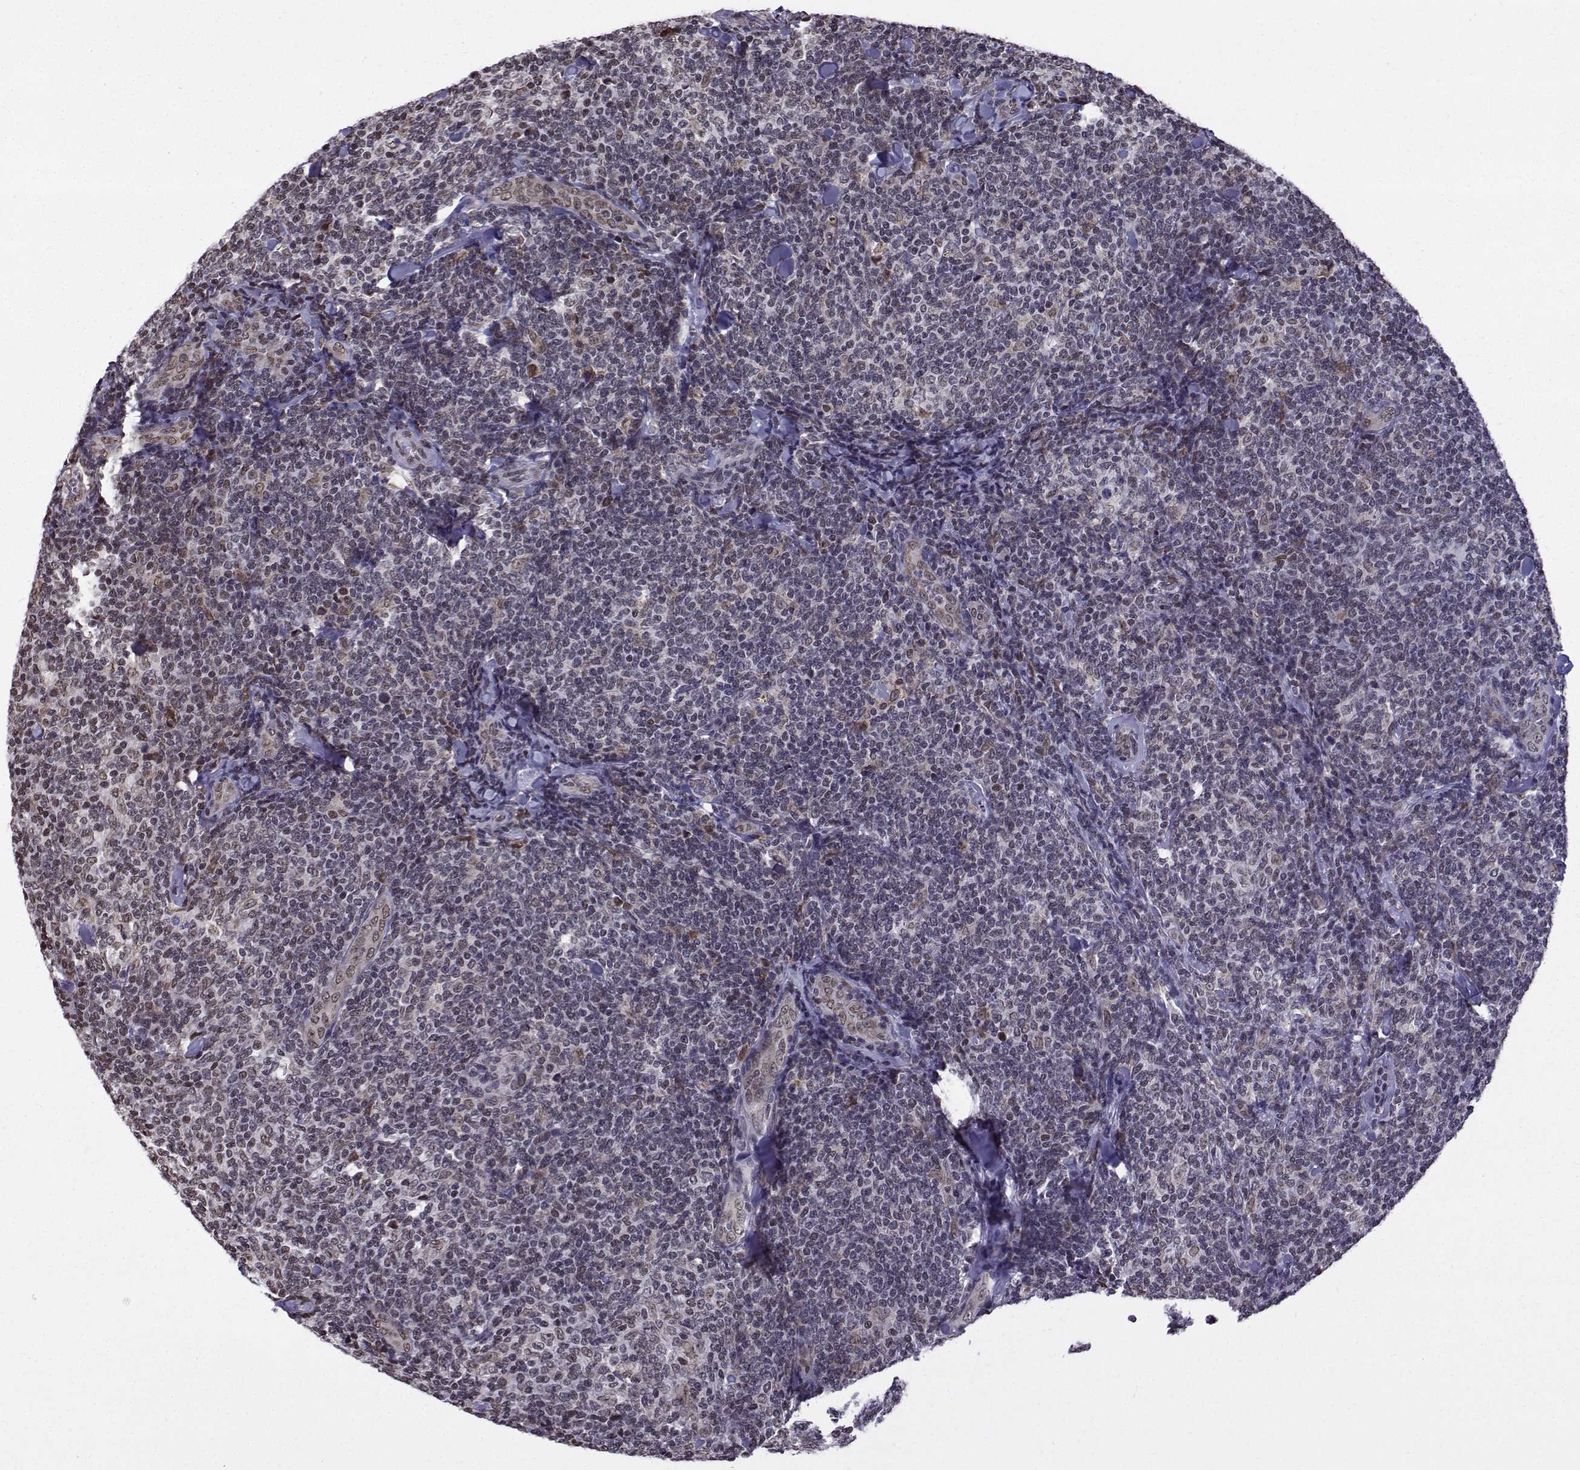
{"staining": {"intensity": "negative", "quantity": "none", "location": "none"}, "tissue": "lymphoma", "cell_type": "Tumor cells", "image_type": "cancer", "snomed": [{"axis": "morphology", "description": "Malignant lymphoma, non-Hodgkin's type, Low grade"}, {"axis": "topography", "description": "Lymph node"}], "caption": "Immunohistochemistry (IHC) photomicrograph of lymphoma stained for a protein (brown), which displays no staining in tumor cells.", "gene": "EZH1", "patient": {"sex": "female", "age": 56}}